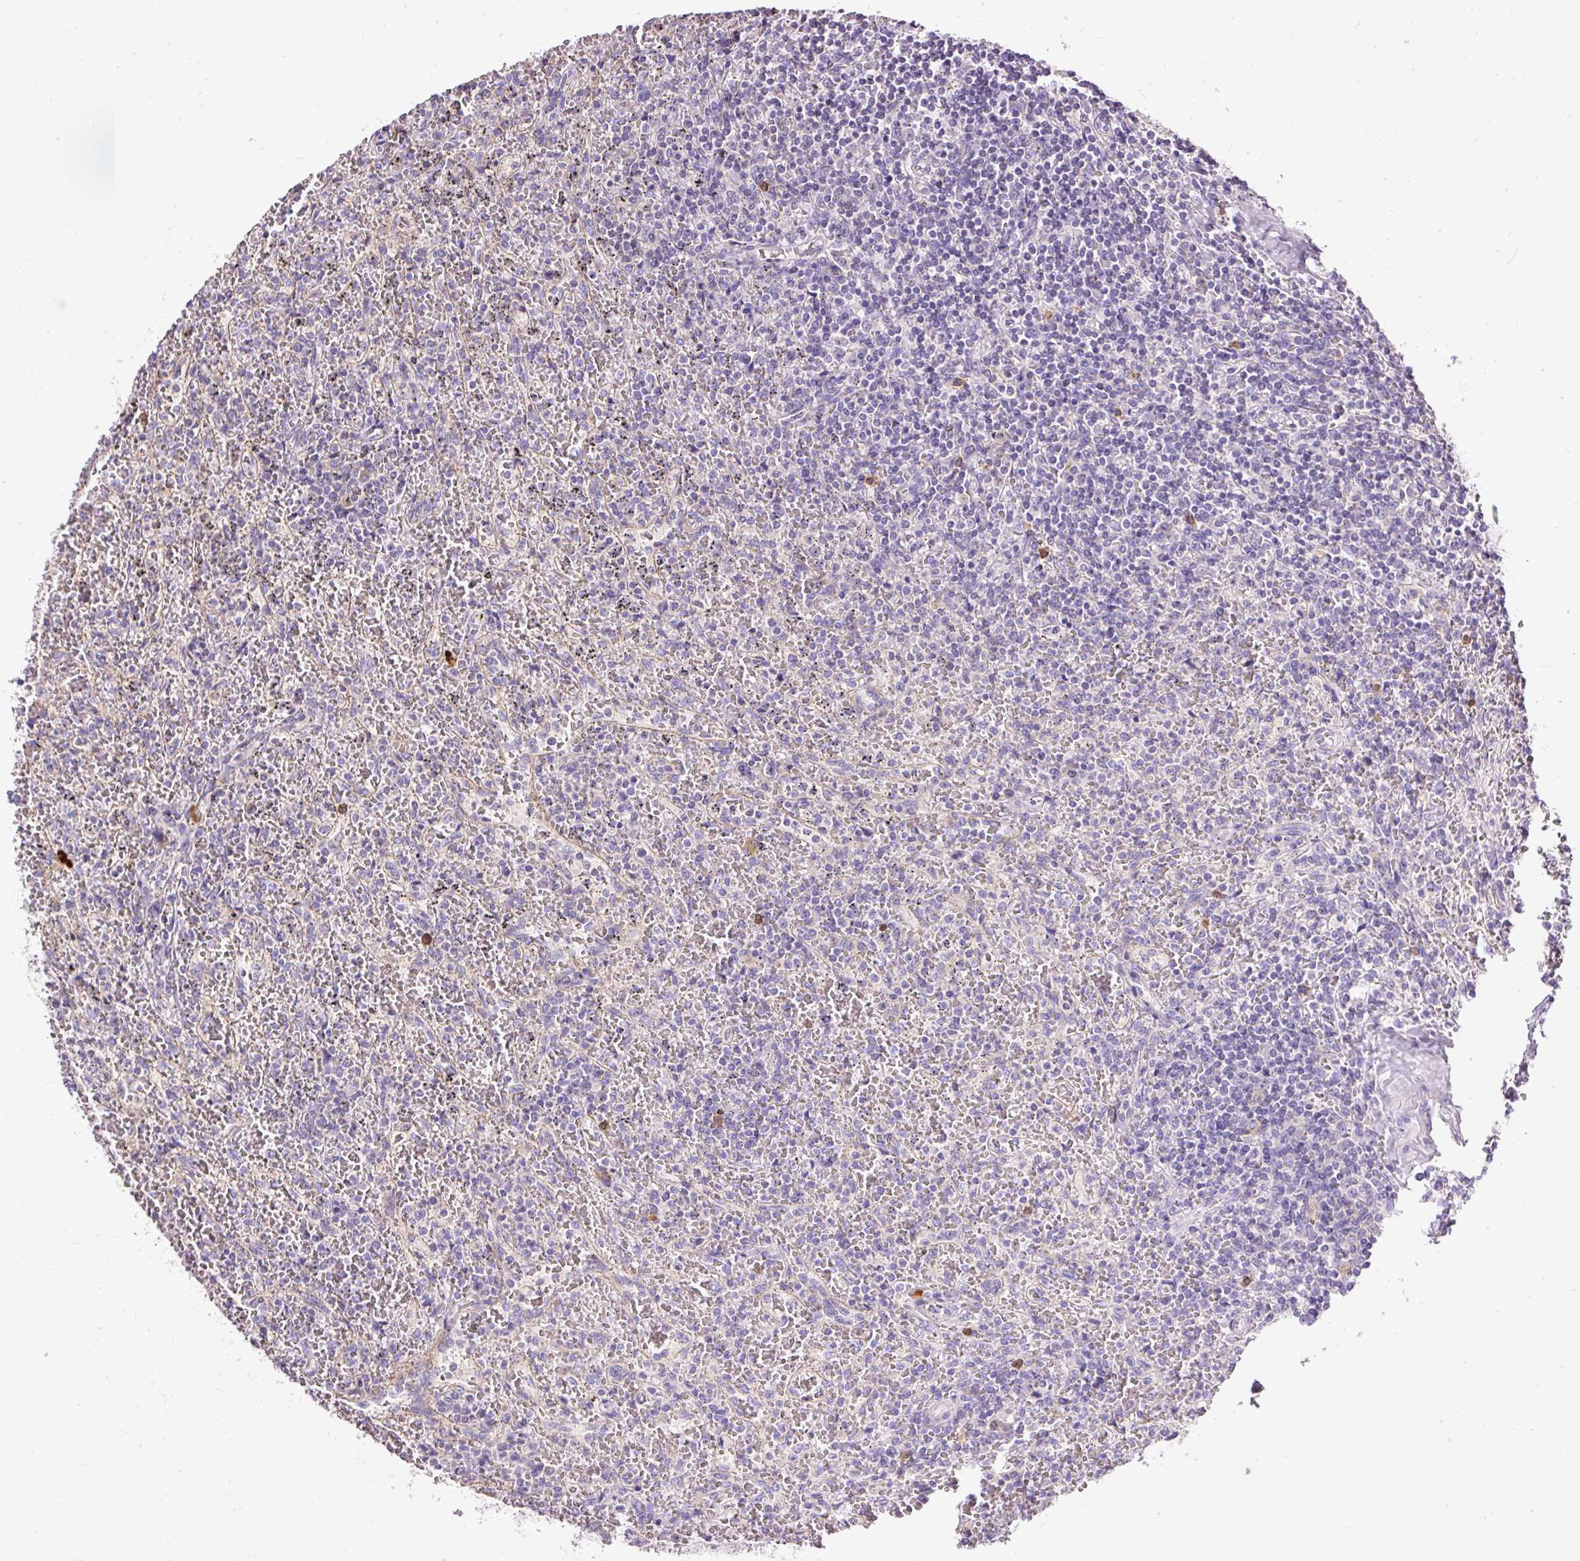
{"staining": {"intensity": "negative", "quantity": "none", "location": "none"}, "tissue": "lymphoma", "cell_type": "Tumor cells", "image_type": "cancer", "snomed": [{"axis": "morphology", "description": "Malignant lymphoma, non-Hodgkin's type, Low grade"}, {"axis": "topography", "description": "Spleen"}], "caption": "The image shows no significant staining in tumor cells of low-grade malignant lymphoma, non-Hodgkin's type.", "gene": "CFAP47", "patient": {"sex": "female", "age": 64}}